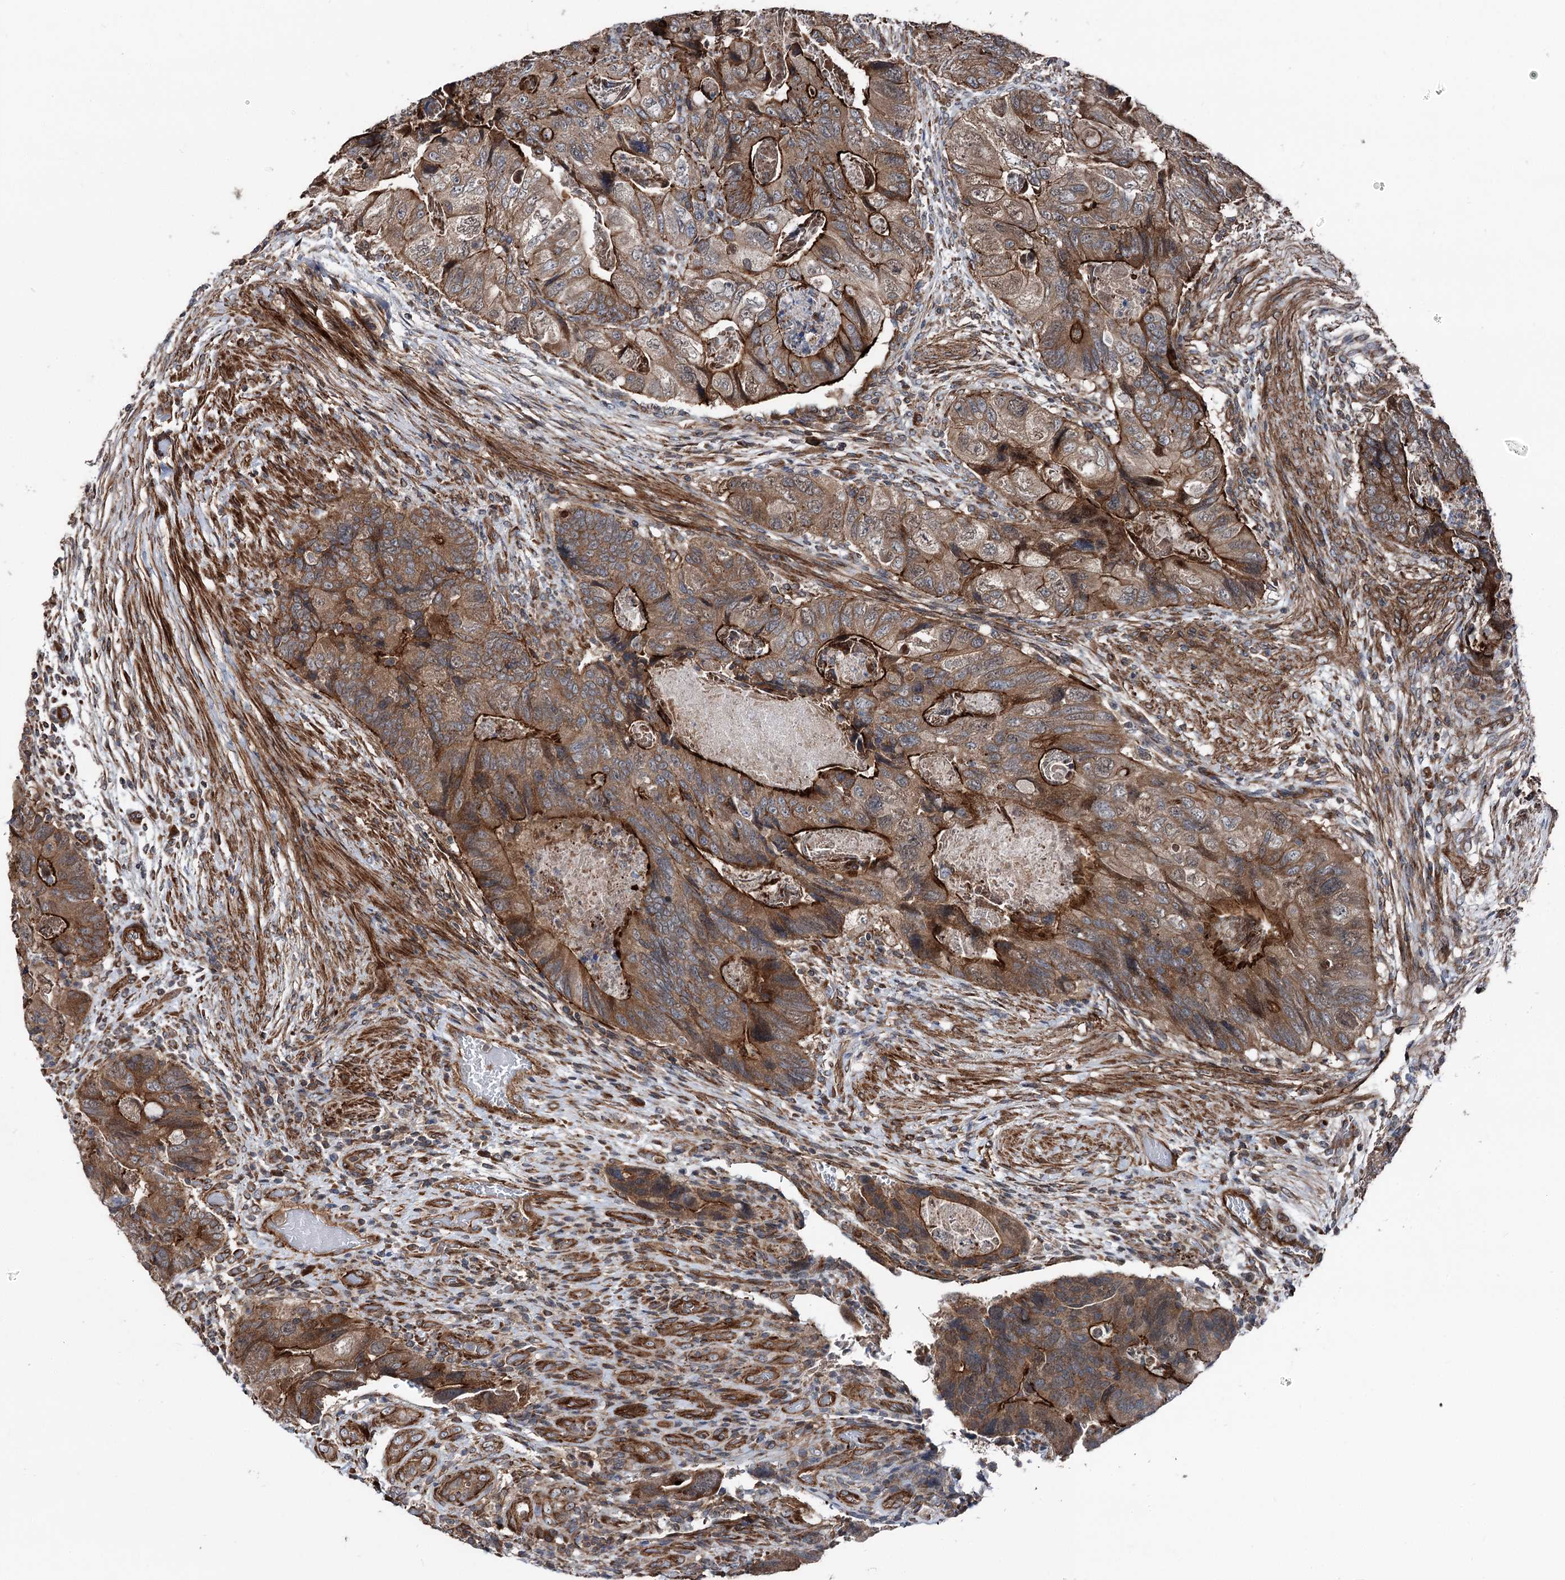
{"staining": {"intensity": "moderate", "quantity": ">75%", "location": "cytoplasmic/membranous"}, "tissue": "colorectal cancer", "cell_type": "Tumor cells", "image_type": "cancer", "snomed": [{"axis": "morphology", "description": "Adenocarcinoma, NOS"}, {"axis": "topography", "description": "Rectum"}], "caption": "Immunohistochemistry photomicrograph of neoplastic tissue: human colorectal cancer (adenocarcinoma) stained using immunohistochemistry (IHC) reveals medium levels of moderate protein expression localized specifically in the cytoplasmic/membranous of tumor cells, appearing as a cytoplasmic/membranous brown color.", "gene": "ITFG2", "patient": {"sex": "male", "age": 63}}